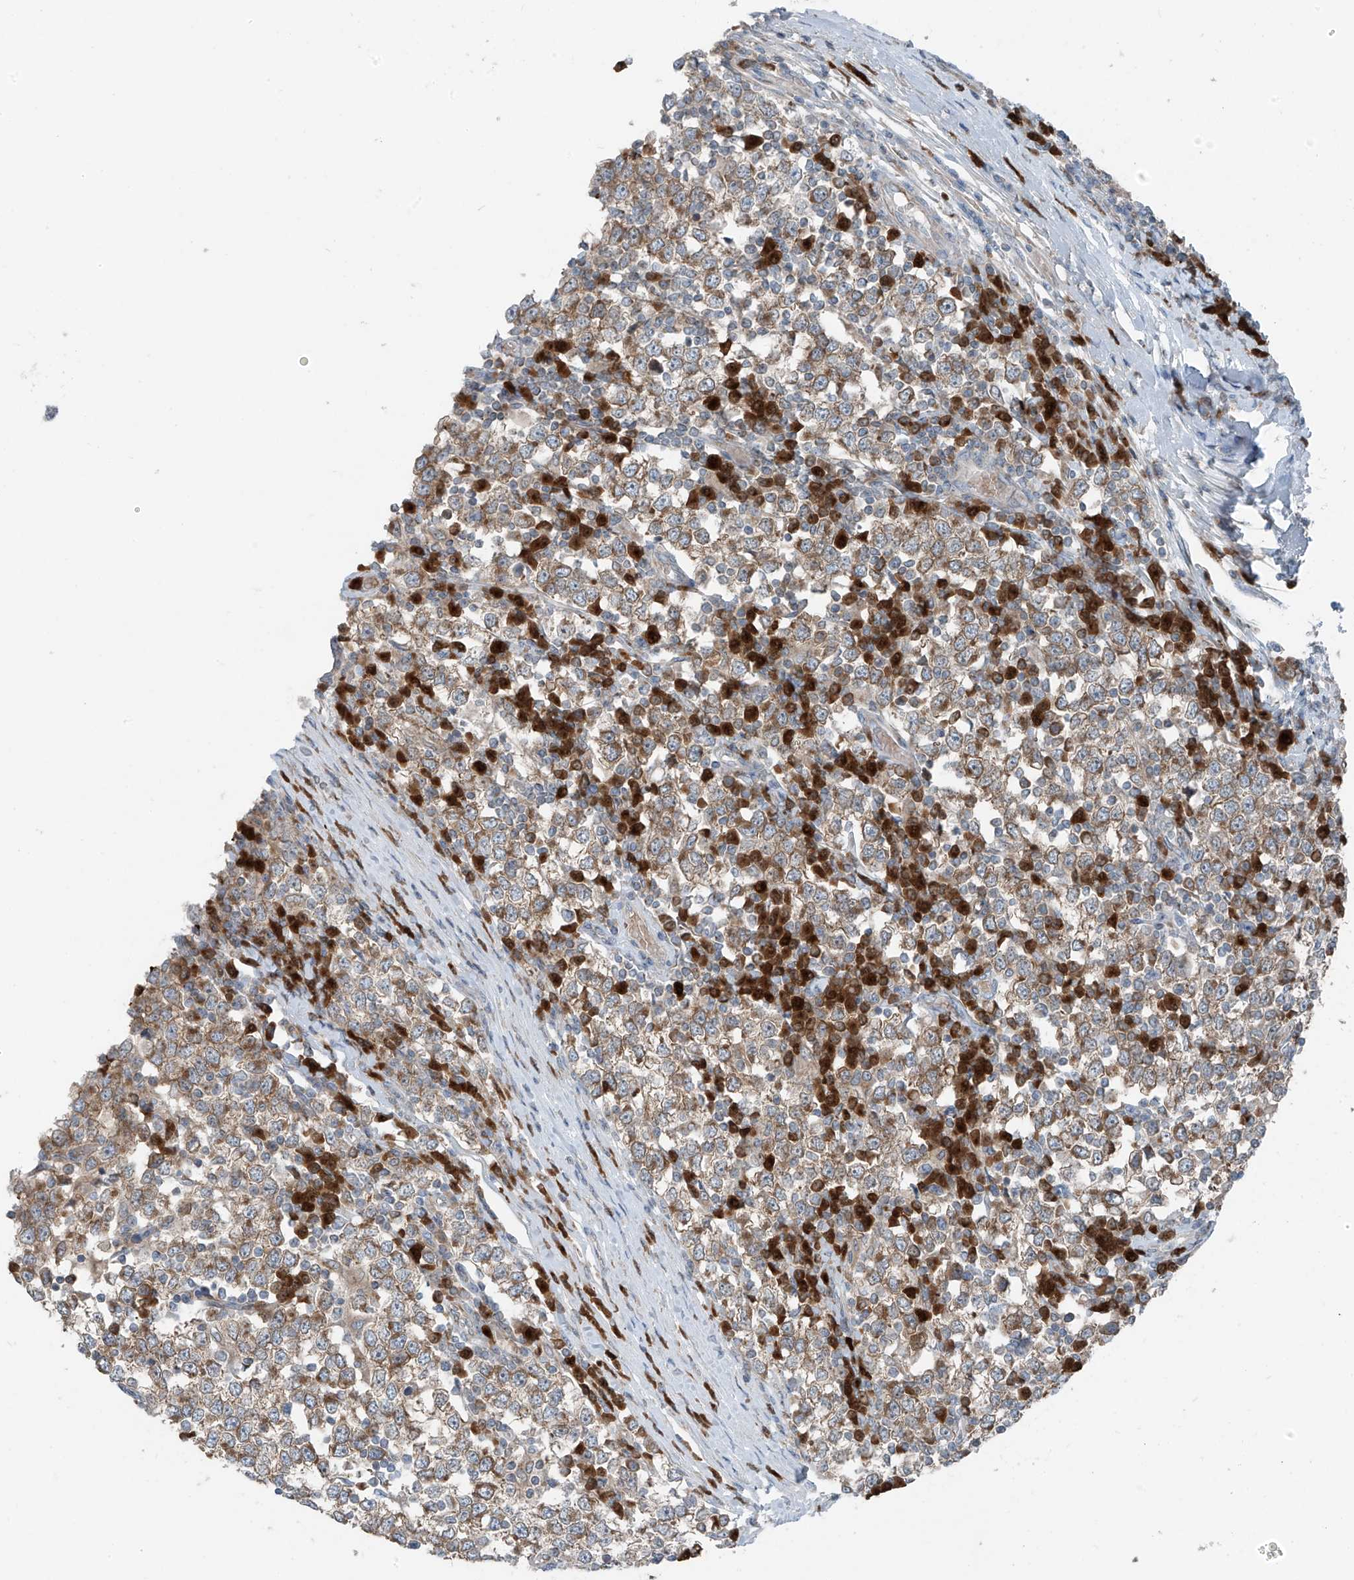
{"staining": {"intensity": "moderate", "quantity": ">75%", "location": "cytoplasmic/membranous"}, "tissue": "testis cancer", "cell_type": "Tumor cells", "image_type": "cancer", "snomed": [{"axis": "morphology", "description": "Seminoma, NOS"}, {"axis": "topography", "description": "Testis"}], "caption": "Human testis cancer stained for a protein (brown) shows moderate cytoplasmic/membranous positive positivity in approximately >75% of tumor cells.", "gene": "SLC12A6", "patient": {"sex": "male", "age": 65}}